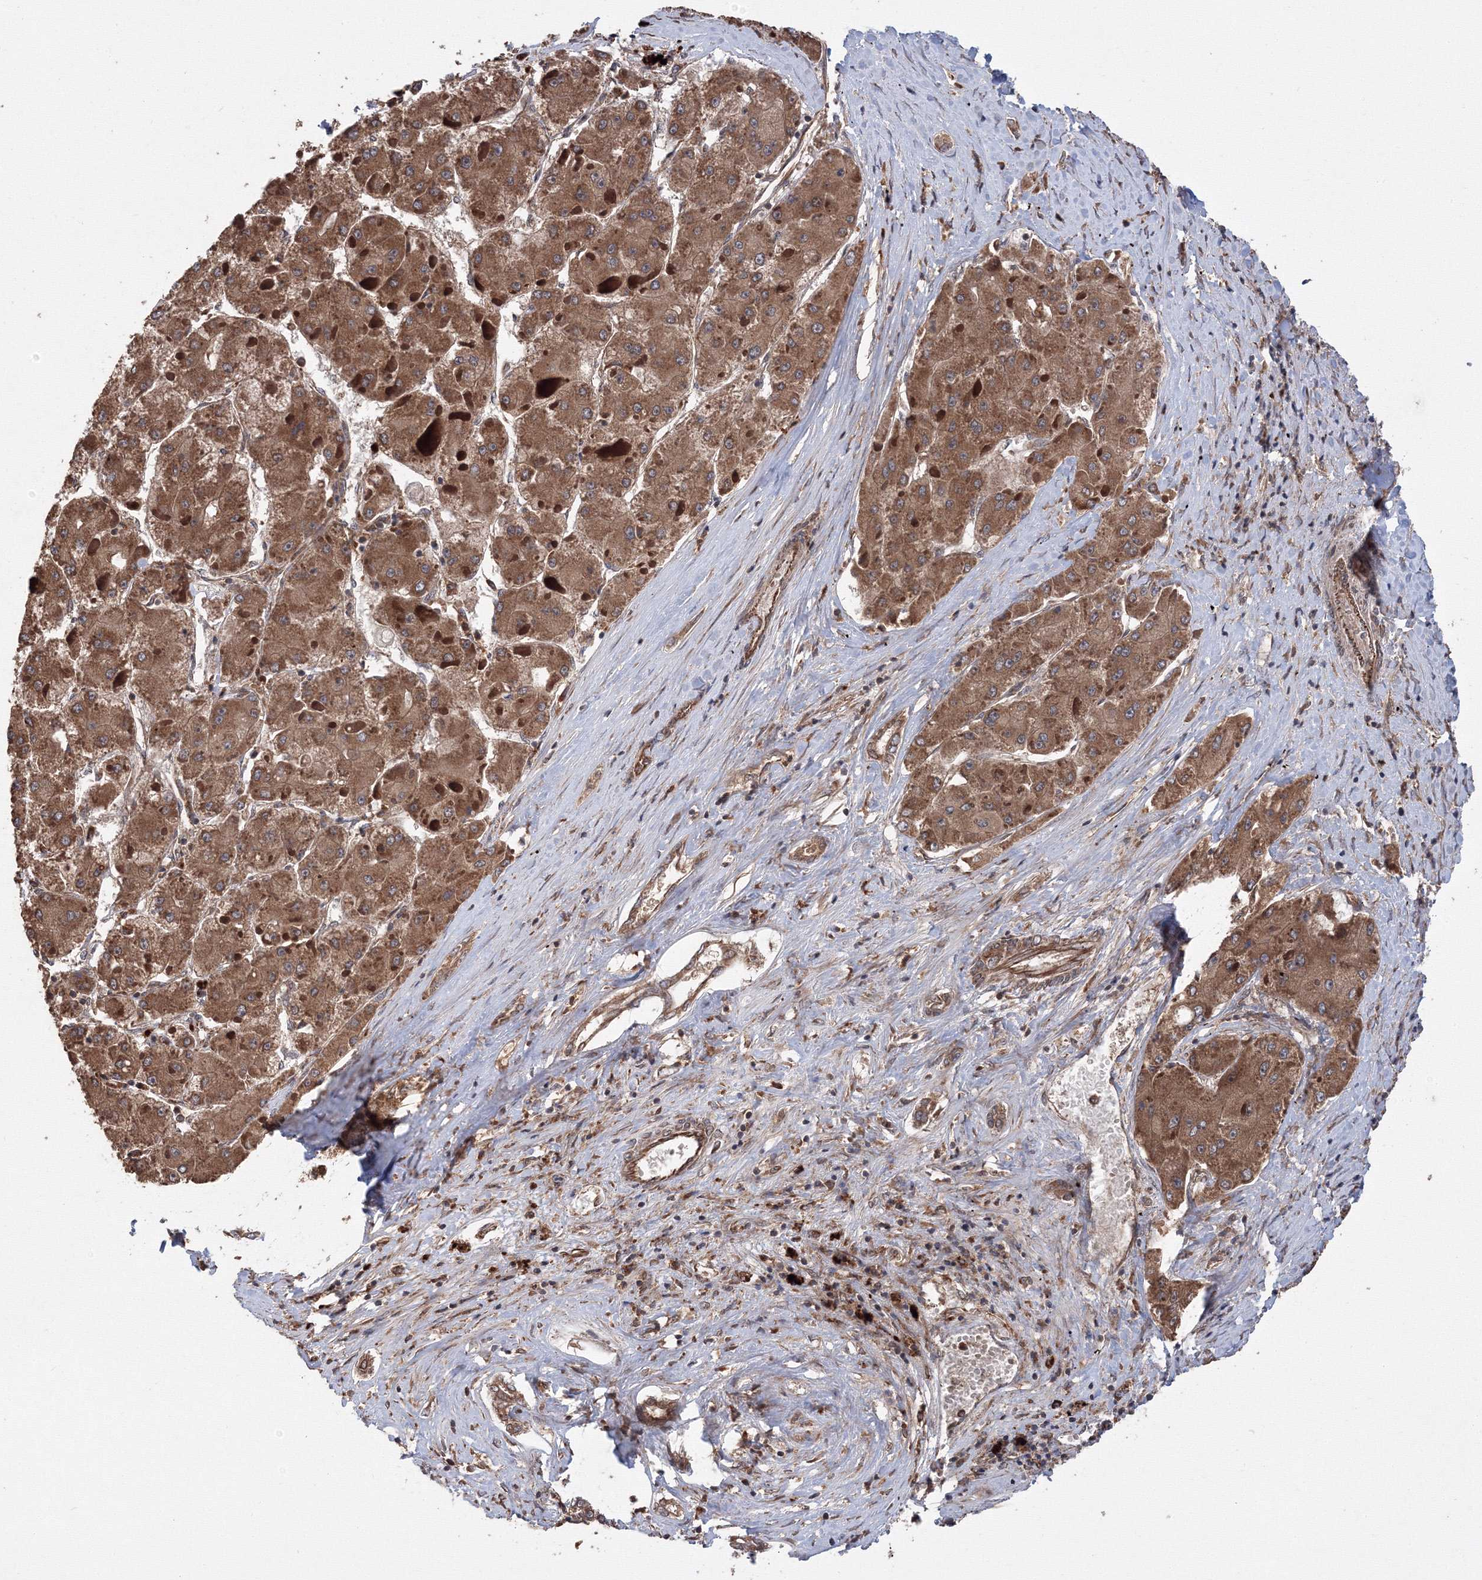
{"staining": {"intensity": "moderate", "quantity": ">75%", "location": "cytoplasmic/membranous"}, "tissue": "liver cancer", "cell_type": "Tumor cells", "image_type": "cancer", "snomed": [{"axis": "morphology", "description": "Carcinoma, Hepatocellular, NOS"}, {"axis": "topography", "description": "Liver"}], "caption": "Immunohistochemistry (IHC) staining of liver hepatocellular carcinoma, which exhibits medium levels of moderate cytoplasmic/membranous expression in about >75% of tumor cells indicating moderate cytoplasmic/membranous protein staining. The staining was performed using DAB (brown) for protein detection and nuclei were counterstained in hematoxylin (blue).", "gene": "ATG3", "patient": {"sex": "female", "age": 73}}